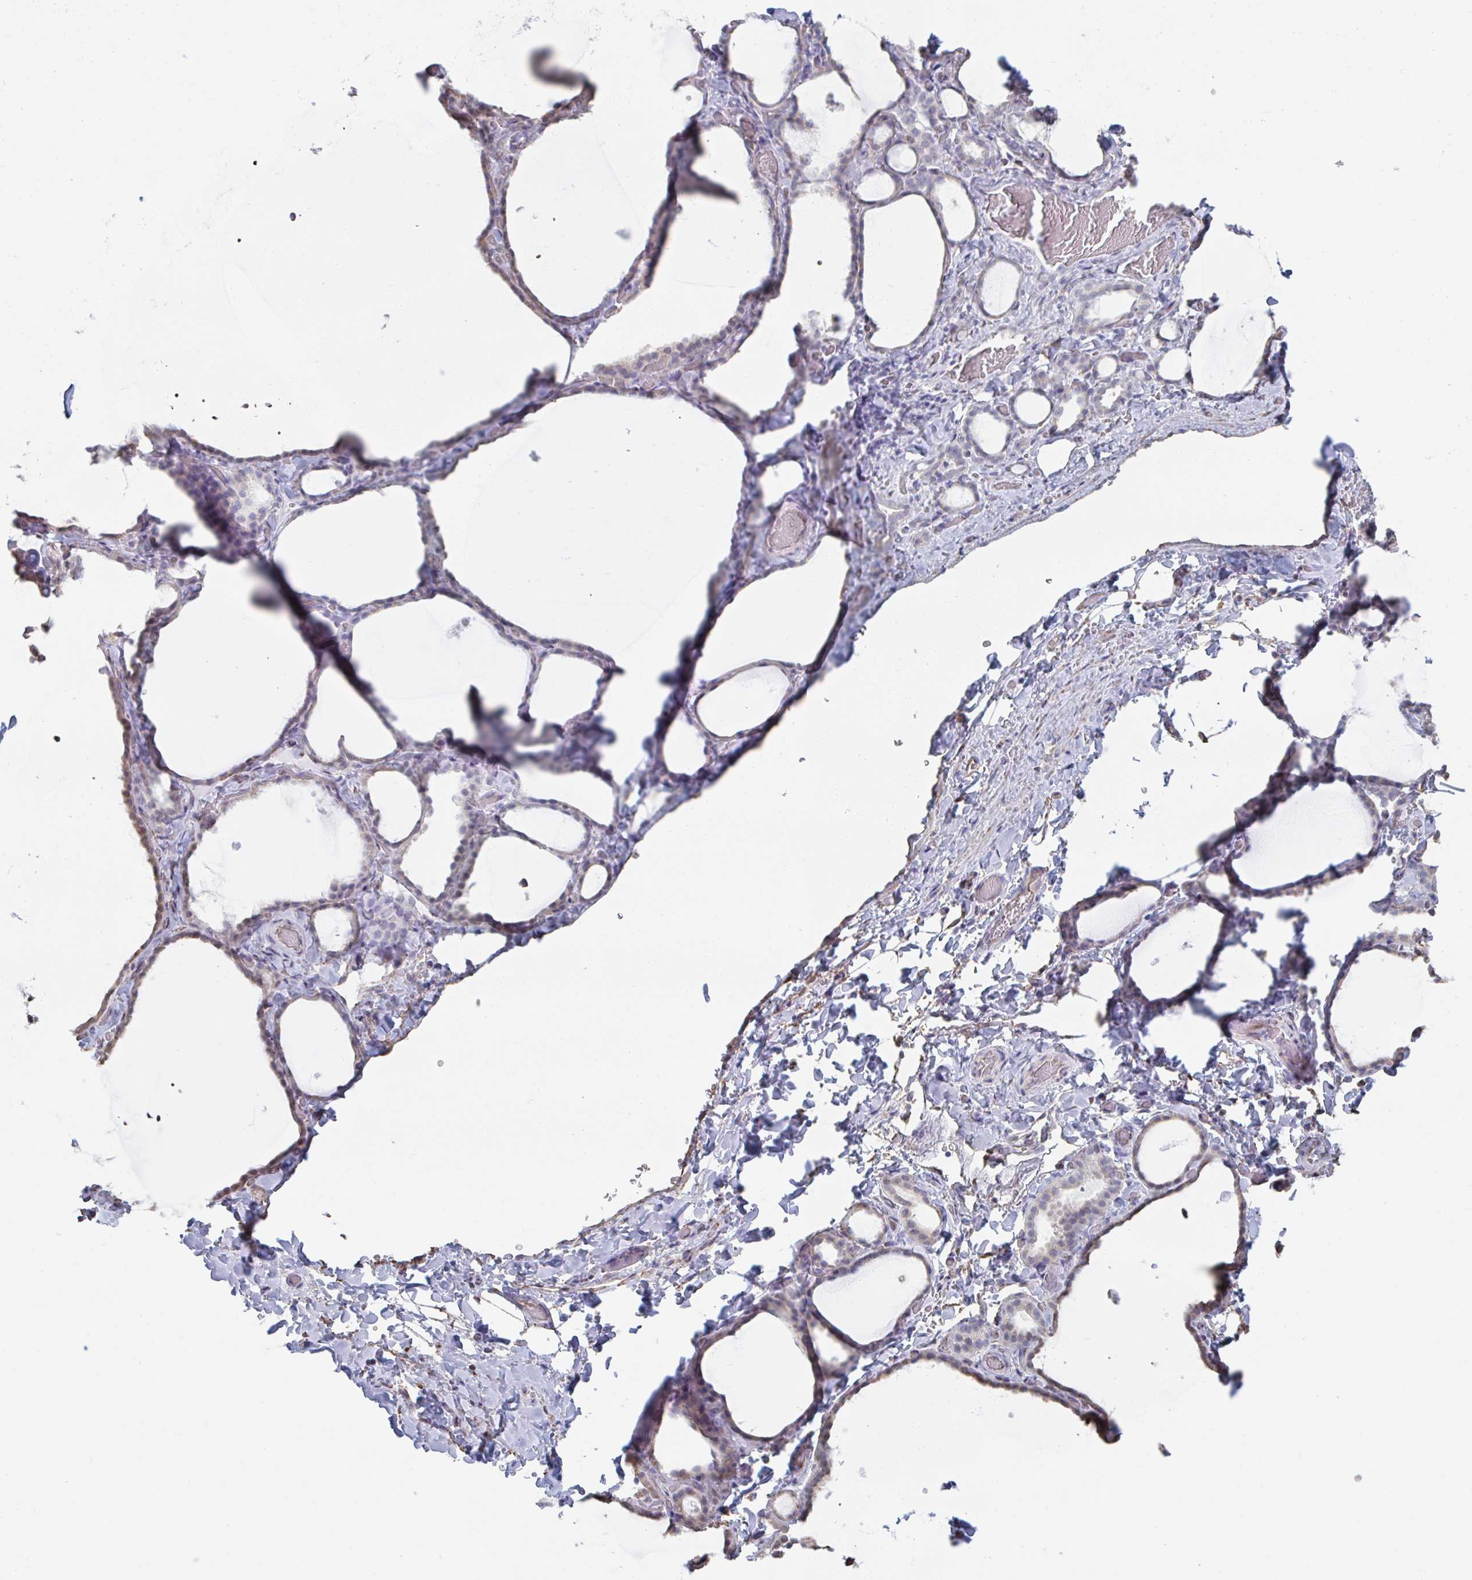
{"staining": {"intensity": "weak", "quantity": "<25%", "location": "cytoplasmic/membranous"}, "tissue": "thyroid gland", "cell_type": "Glandular cells", "image_type": "normal", "snomed": [{"axis": "morphology", "description": "Normal tissue, NOS"}, {"axis": "topography", "description": "Thyroid gland"}], "caption": "The micrograph displays no significant staining in glandular cells of thyroid gland. (DAB (3,3'-diaminobenzidine) immunohistochemistry, high magnification).", "gene": "RAB5IF", "patient": {"sex": "female", "age": 22}}